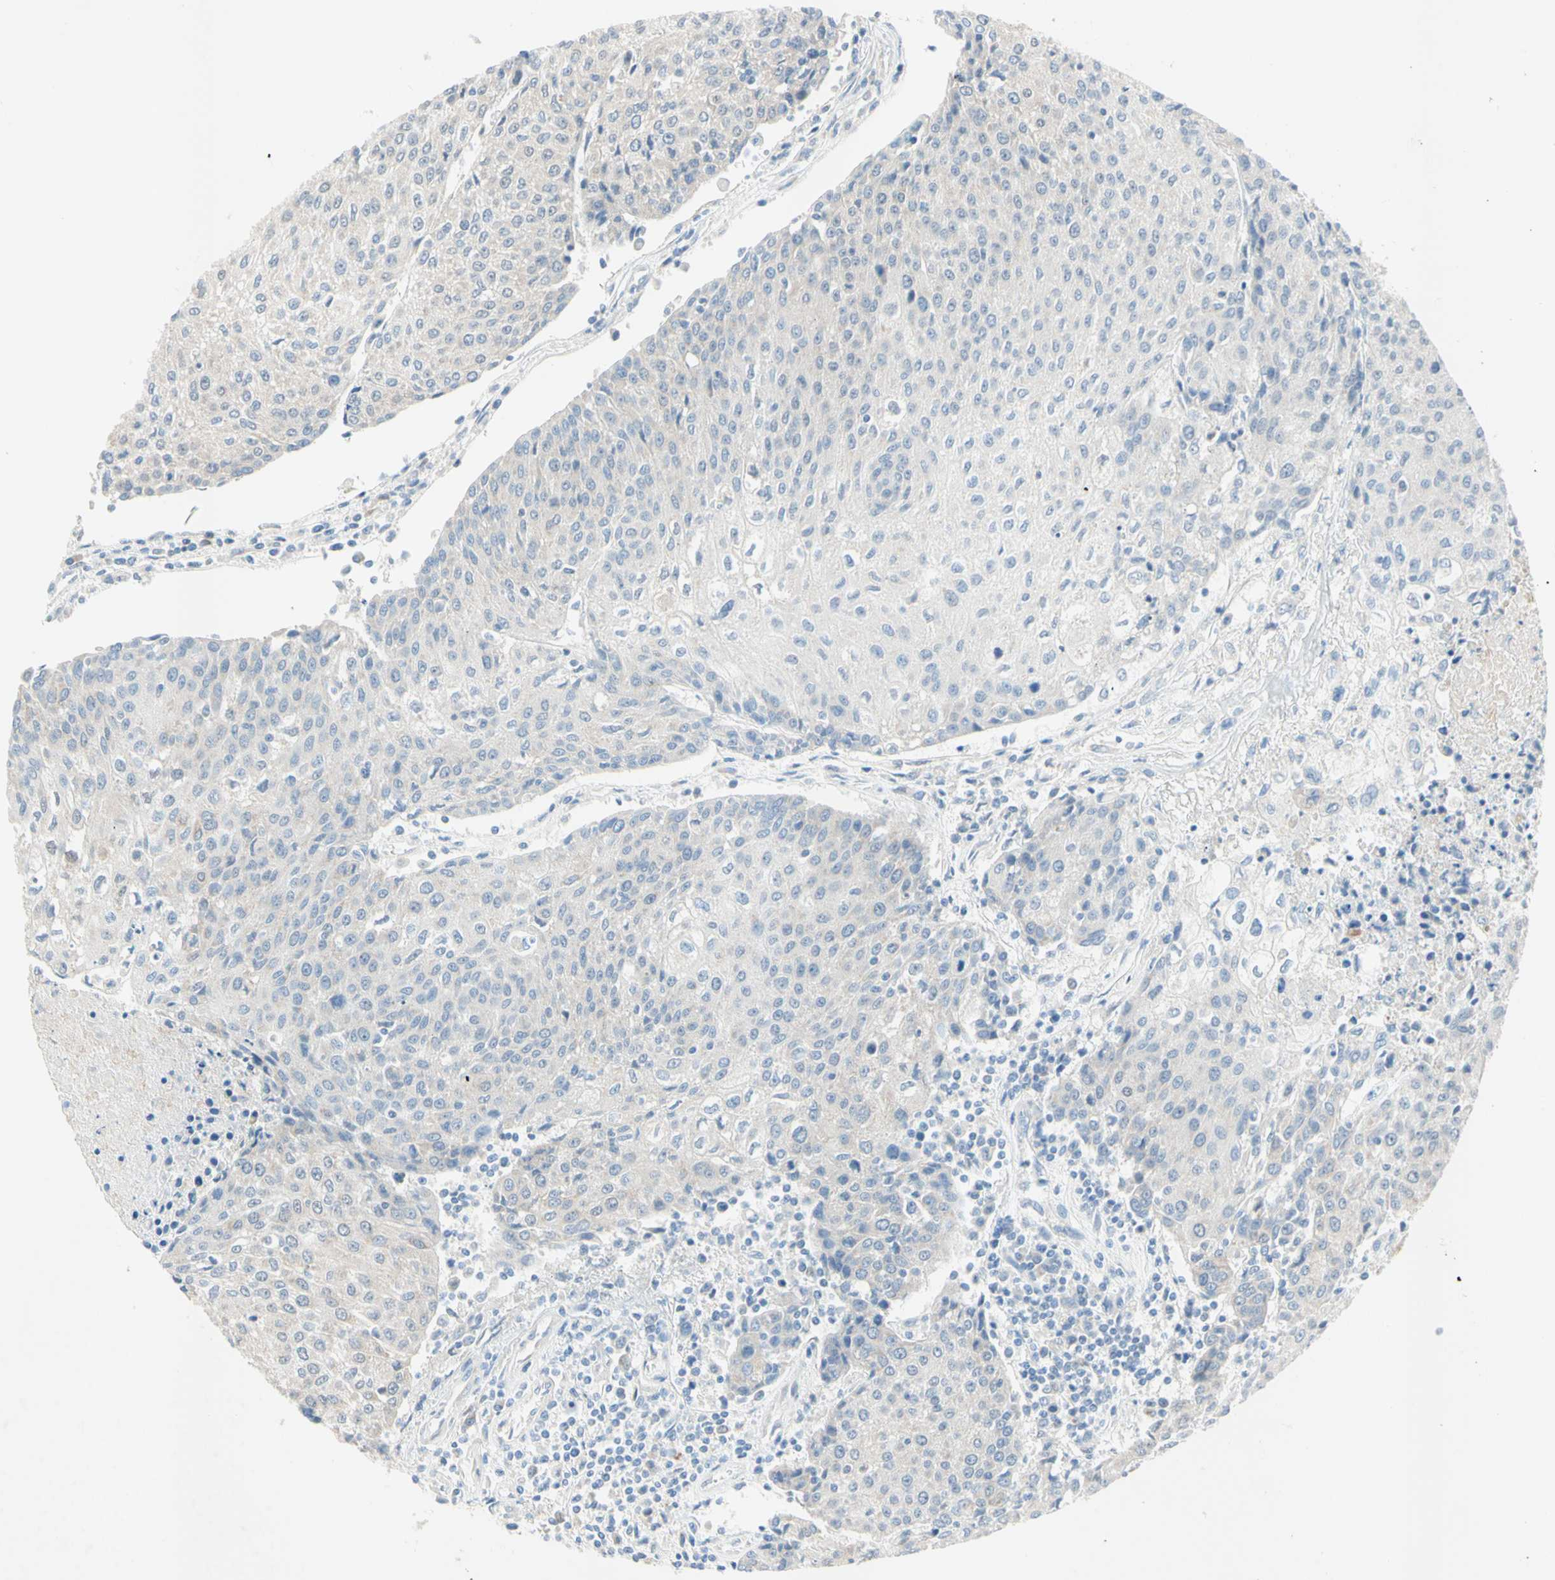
{"staining": {"intensity": "negative", "quantity": "none", "location": "none"}, "tissue": "urothelial cancer", "cell_type": "Tumor cells", "image_type": "cancer", "snomed": [{"axis": "morphology", "description": "Urothelial carcinoma, High grade"}, {"axis": "topography", "description": "Urinary bladder"}], "caption": "This is an immunohistochemistry (IHC) micrograph of urothelial cancer. There is no staining in tumor cells.", "gene": "MFF", "patient": {"sex": "female", "age": 85}}